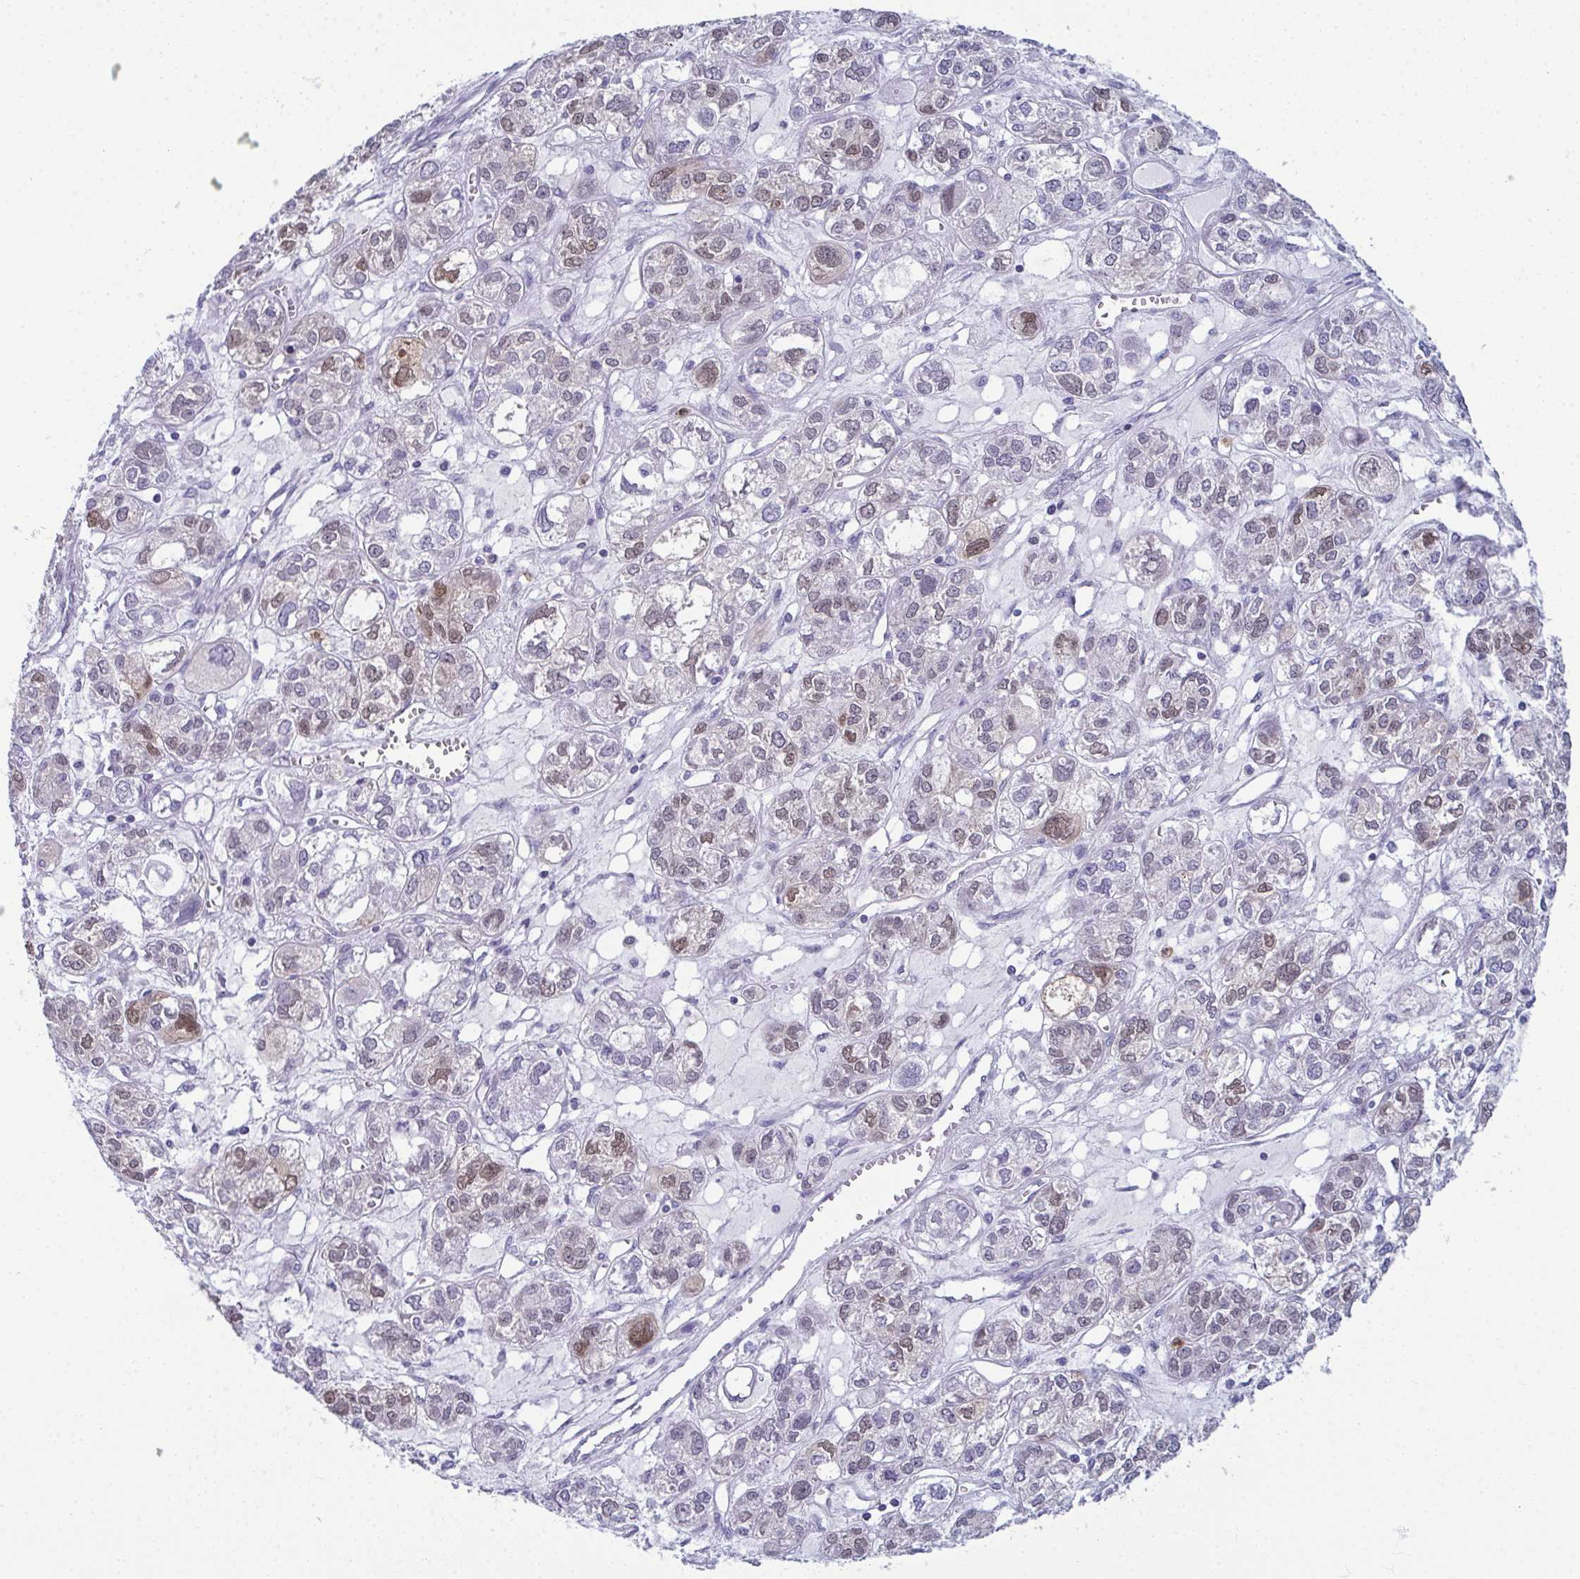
{"staining": {"intensity": "weak", "quantity": "<25%", "location": "nuclear"}, "tissue": "ovarian cancer", "cell_type": "Tumor cells", "image_type": "cancer", "snomed": [{"axis": "morphology", "description": "Carcinoma, endometroid"}, {"axis": "topography", "description": "Ovary"}], "caption": "IHC micrograph of neoplastic tissue: ovarian endometroid carcinoma stained with DAB displays no significant protein staining in tumor cells. The staining is performed using DAB (3,3'-diaminobenzidine) brown chromogen with nuclei counter-stained in using hematoxylin.", "gene": "CDA", "patient": {"sex": "female", "age": 64}}